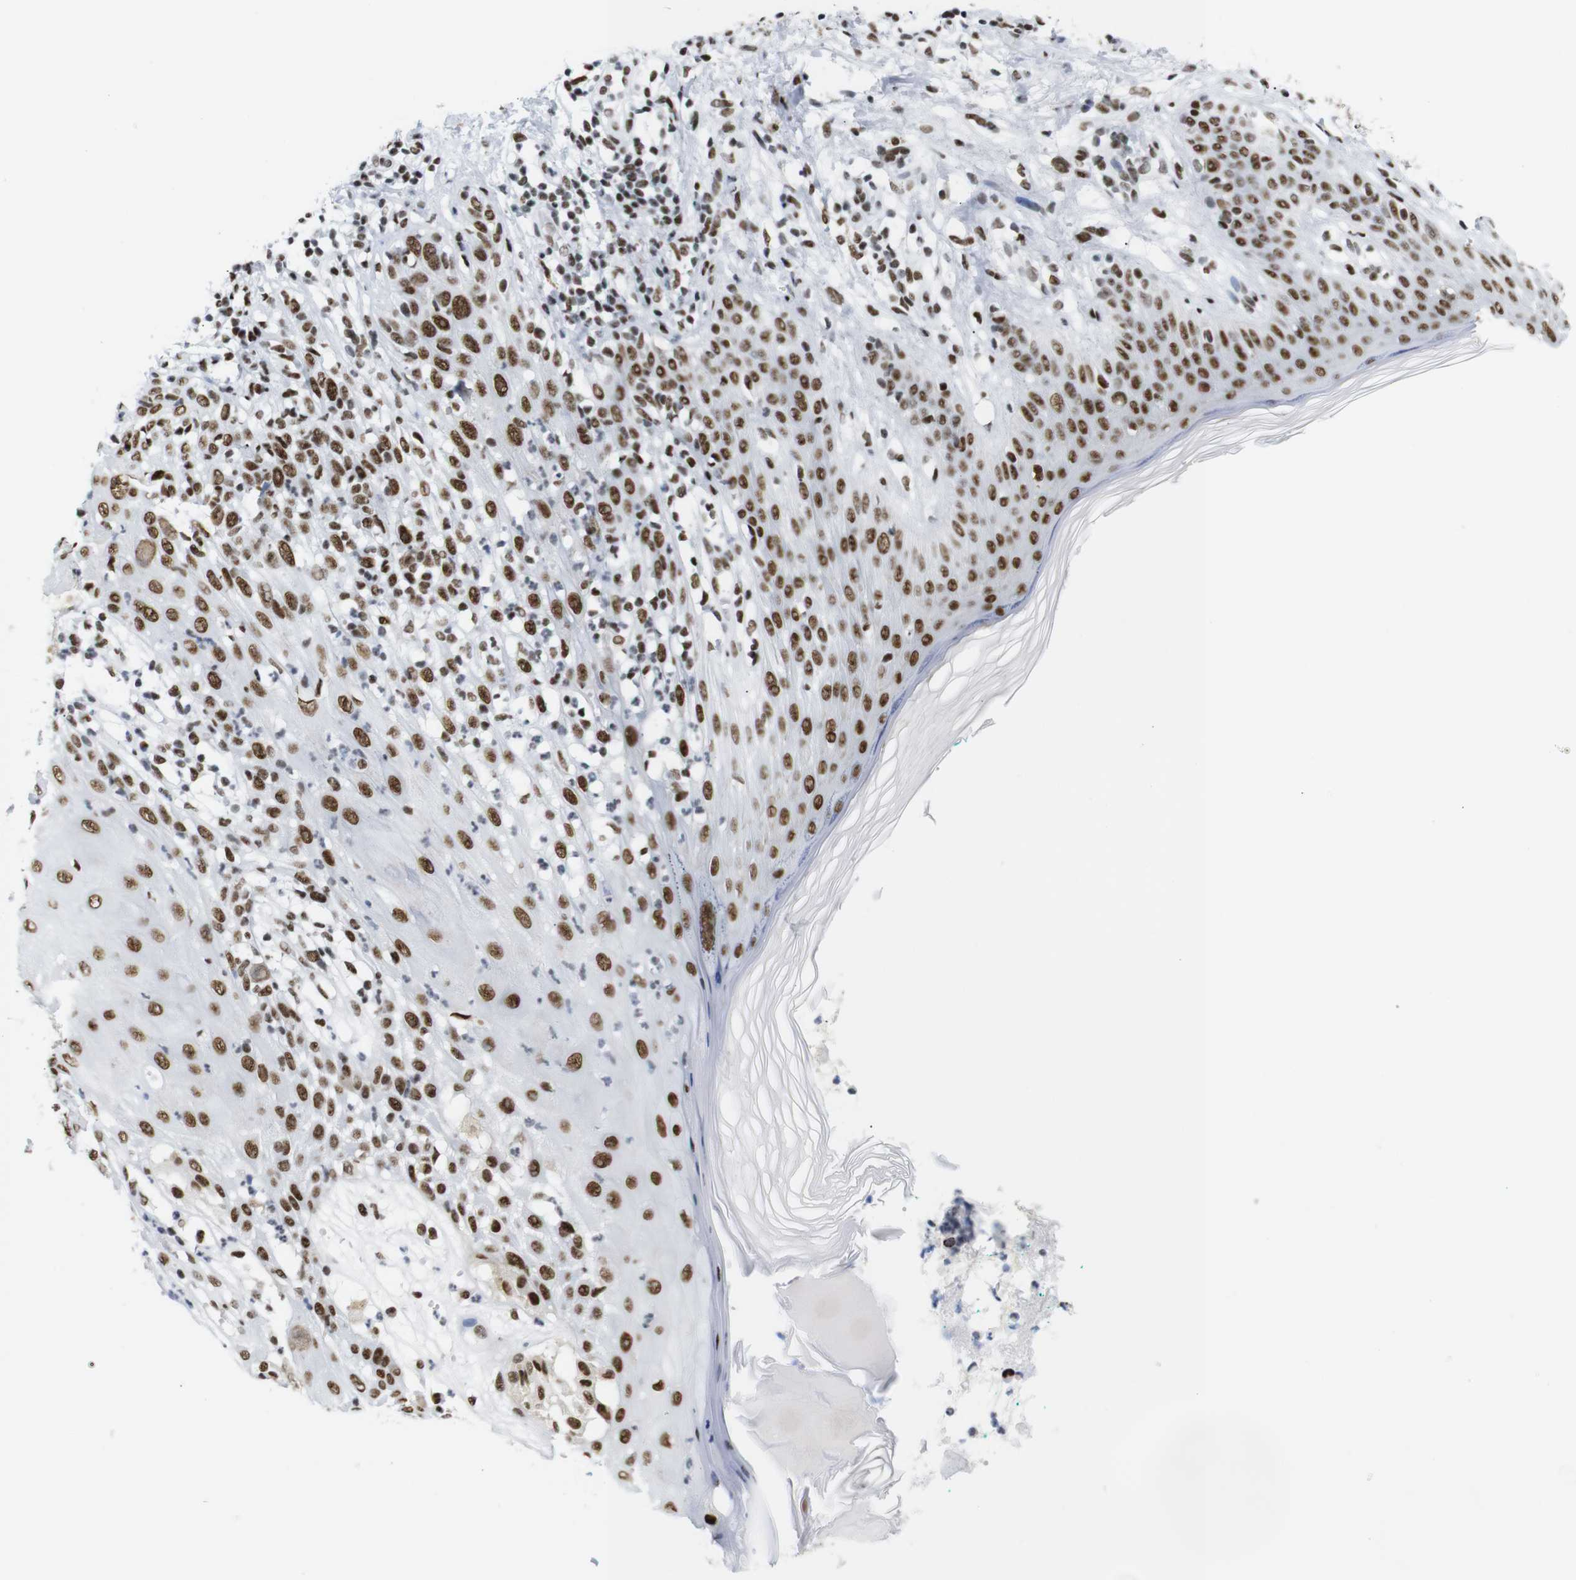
{"staining": {"intensity": "strong", "quantity": ">75%", "location": "nuclear"}, "tissue": "melanoma", "cell_type": "Tumor cells", "image_type": "cancer", "snomed": [{"axis": "morphology", "description": "Malignant melanoma, NOS"}, {"axis": "topography", "description": "Skin"}], "caption": "IHC of human malignant melanoma exhibits high levels of strong nuclear staining in about >75% of tumor cells.", "gene": "TRA2B", "patient": {"sex": "female", "age": 46}}